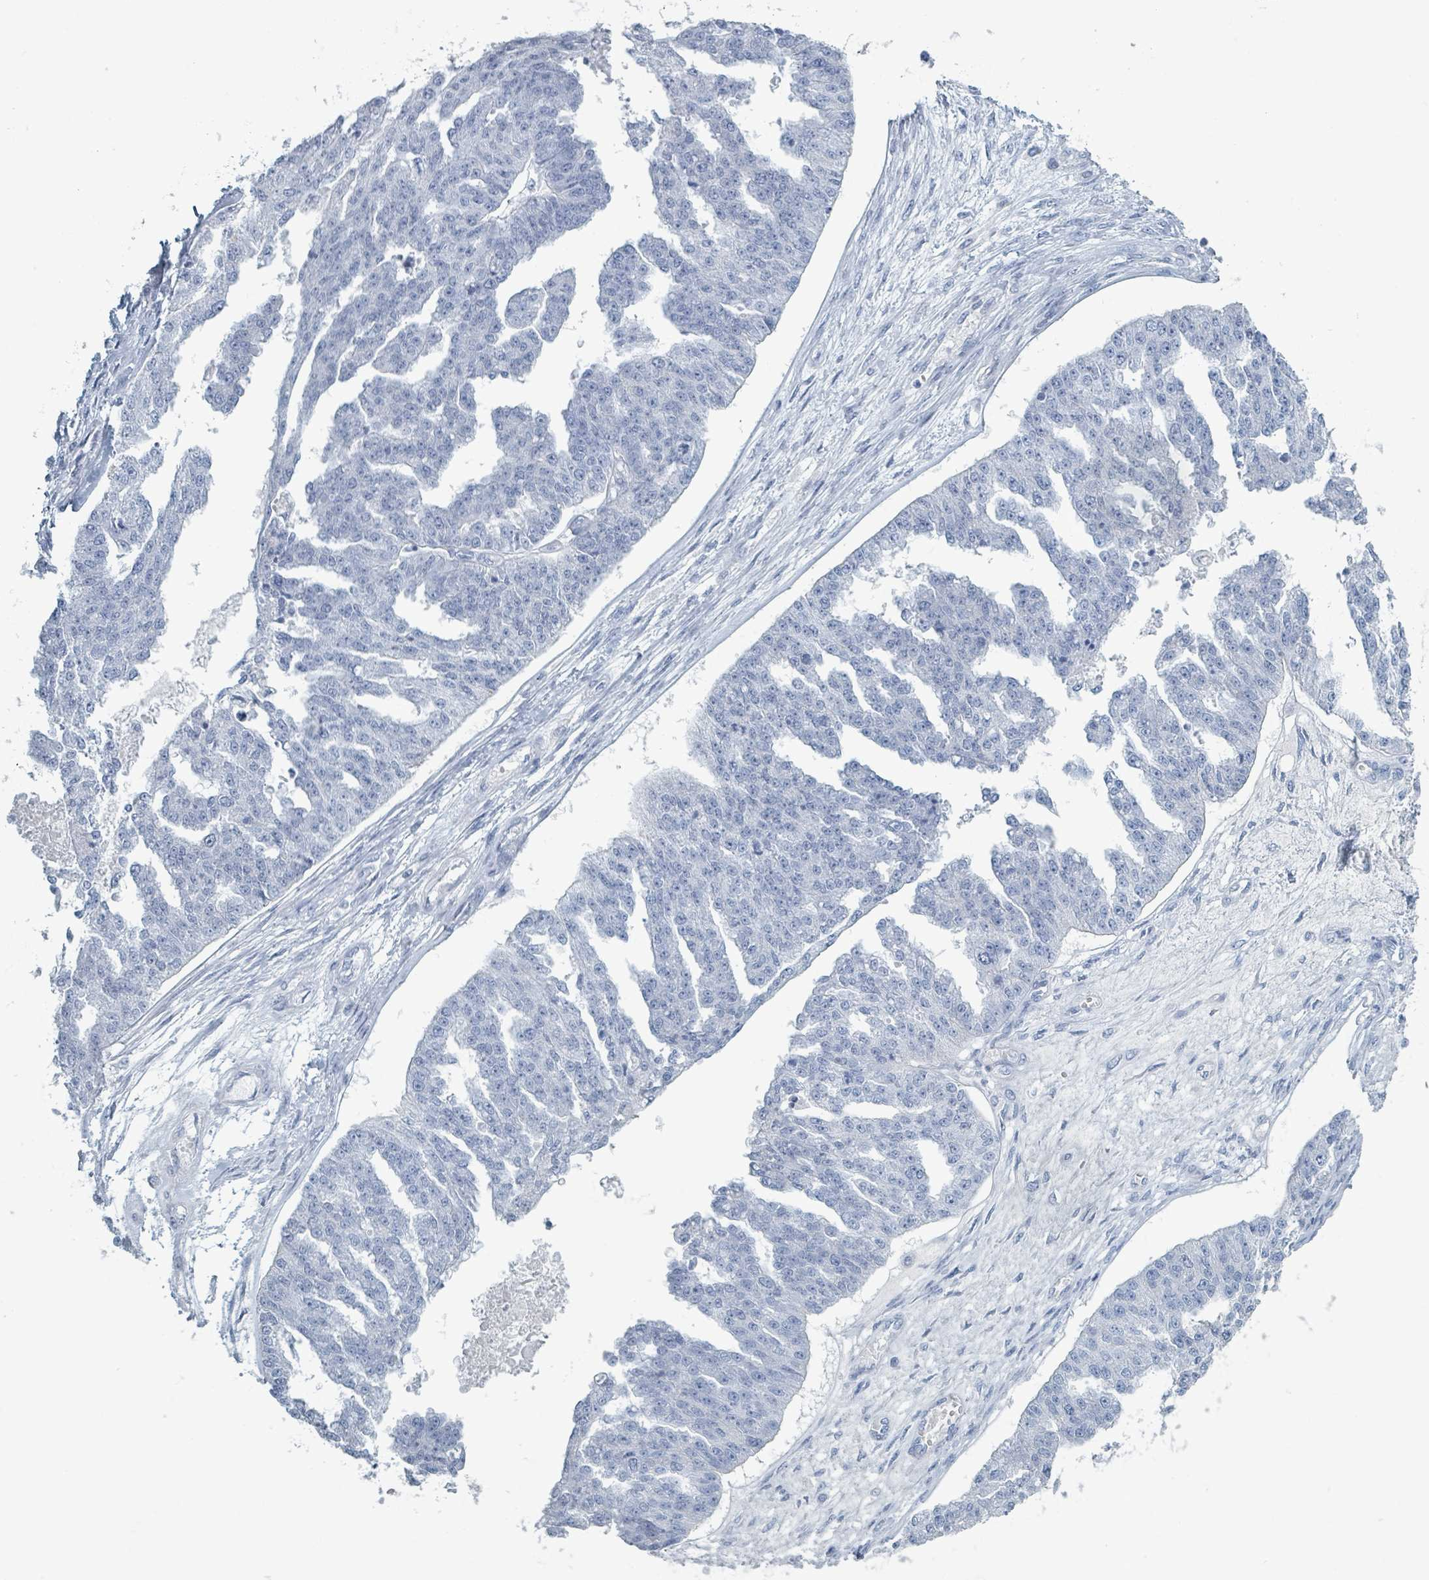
{"staining": {"intensity": "negative", "quantity": "none", "location": "none"}, "tissue": "ovarian cancer", "cell_type": "Tumor cells", "image_type": "cancer", "snomed": [{"axis": "morphology", "description": "Cystadenocarcinoma, serous, NOS"}, {"axis": "topography", "description": "Ovary"}], "caption": "Micrograph shows no significant protein staining in tumor cells of ovarian cancer. (DAB immunohistochemistry (IHC) with hematoxylin counter stain).", "gene": "HEATR5A", "patient": {"sex": "female", "age": 58}}